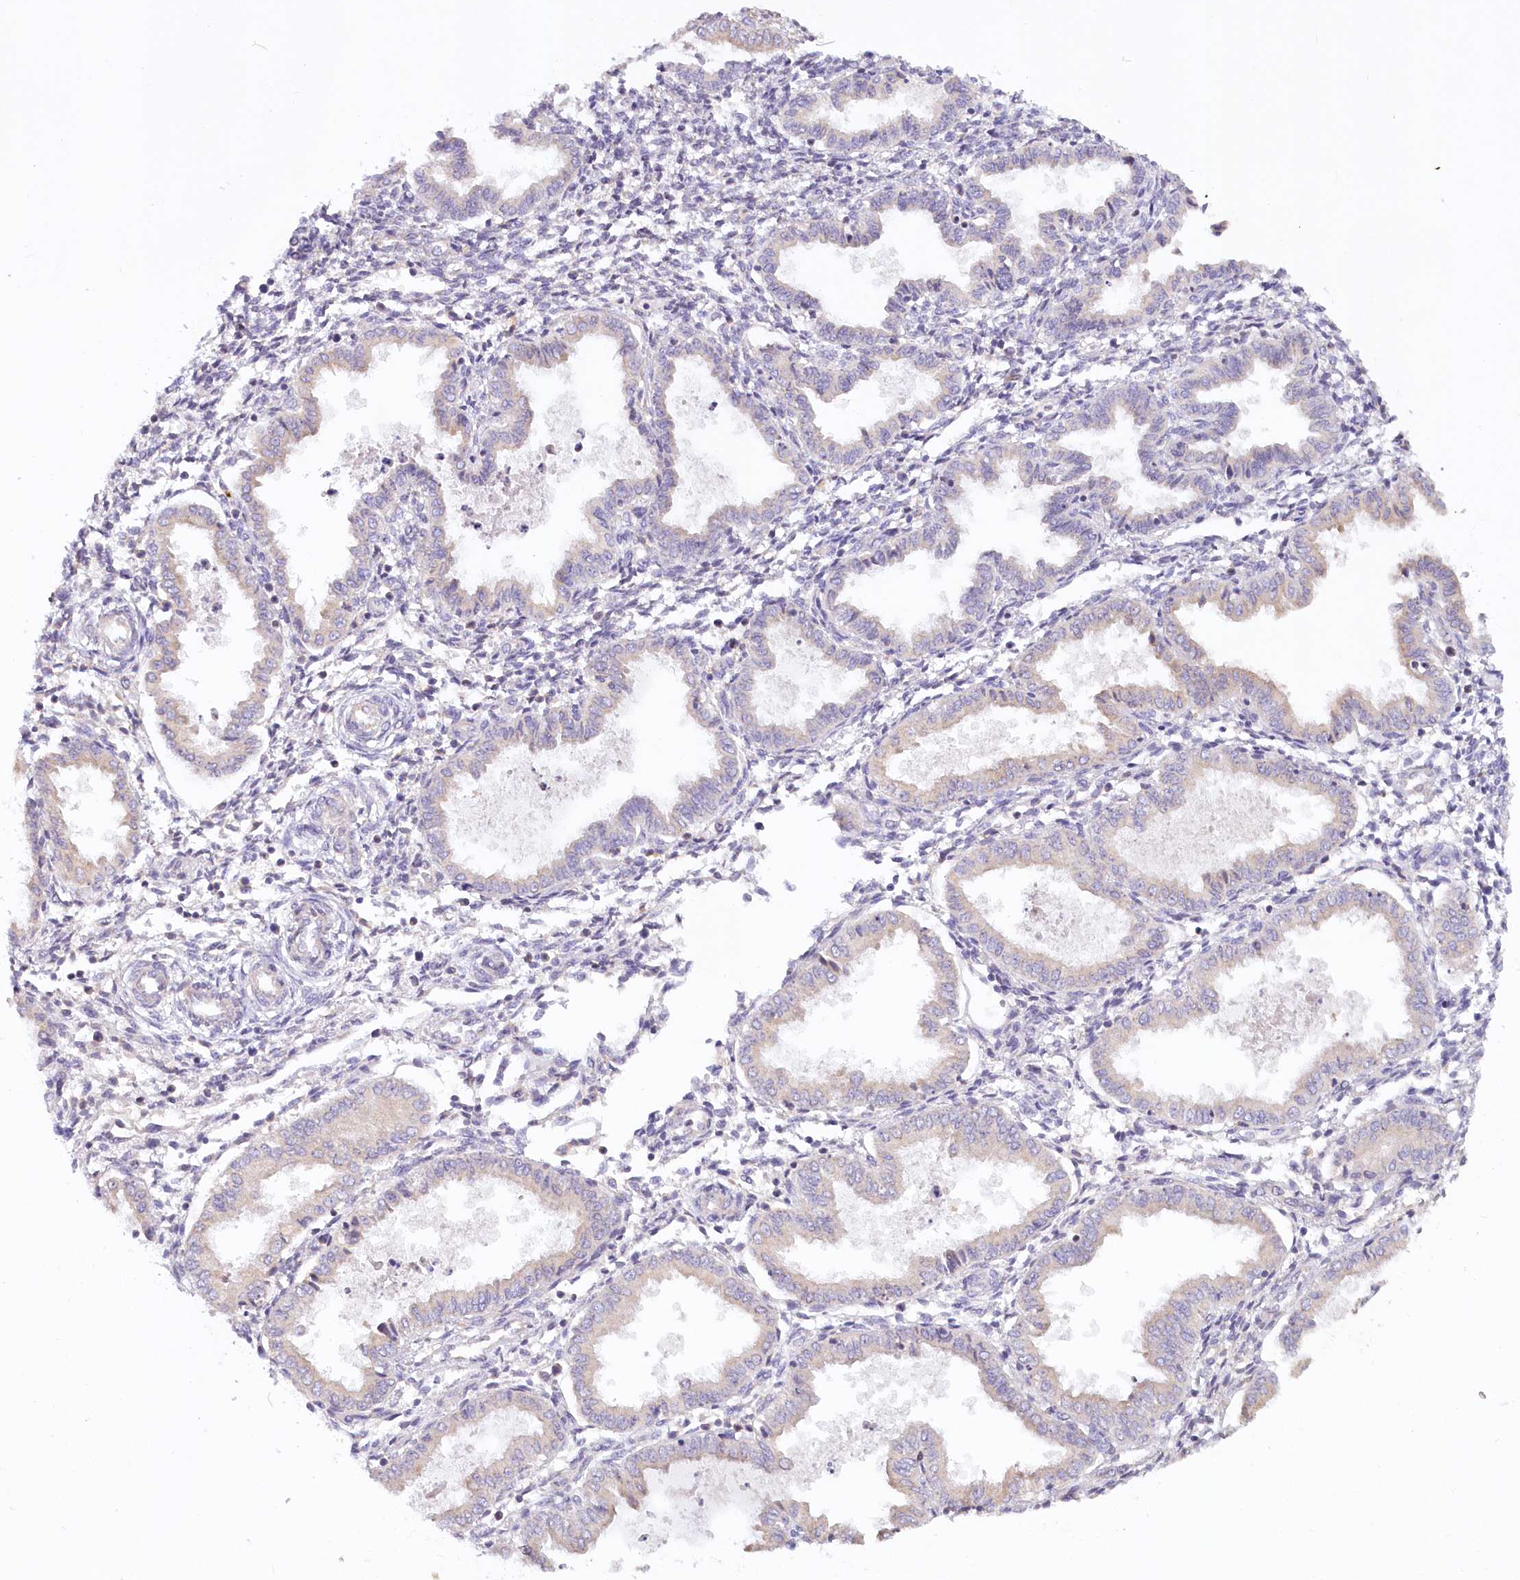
{"staining": {"intensity": "weak", "quantity": "<25%", "location": "cytoplasmic/membranous"}, "tissue": "endometrium", "cell_type": "Cells in endometrial stroma", "image_type": "normal", "snomed": [{"axis": "morphology", "description": "Normal tissue, NOS"}, {"axis": "topography", "description": "Endometrium"}], "caption": "Endometrium was stained to show a protein in brown. There is no significant positivity in cells in endometrial stroma. The staining is performed using DAB (3,3'-diaminobenzidine) brown chromogen with nuclei counter-stained in using hematoxylin.", "gene": "PAIP2", "patient": {"sex": "female", "age": 33}}